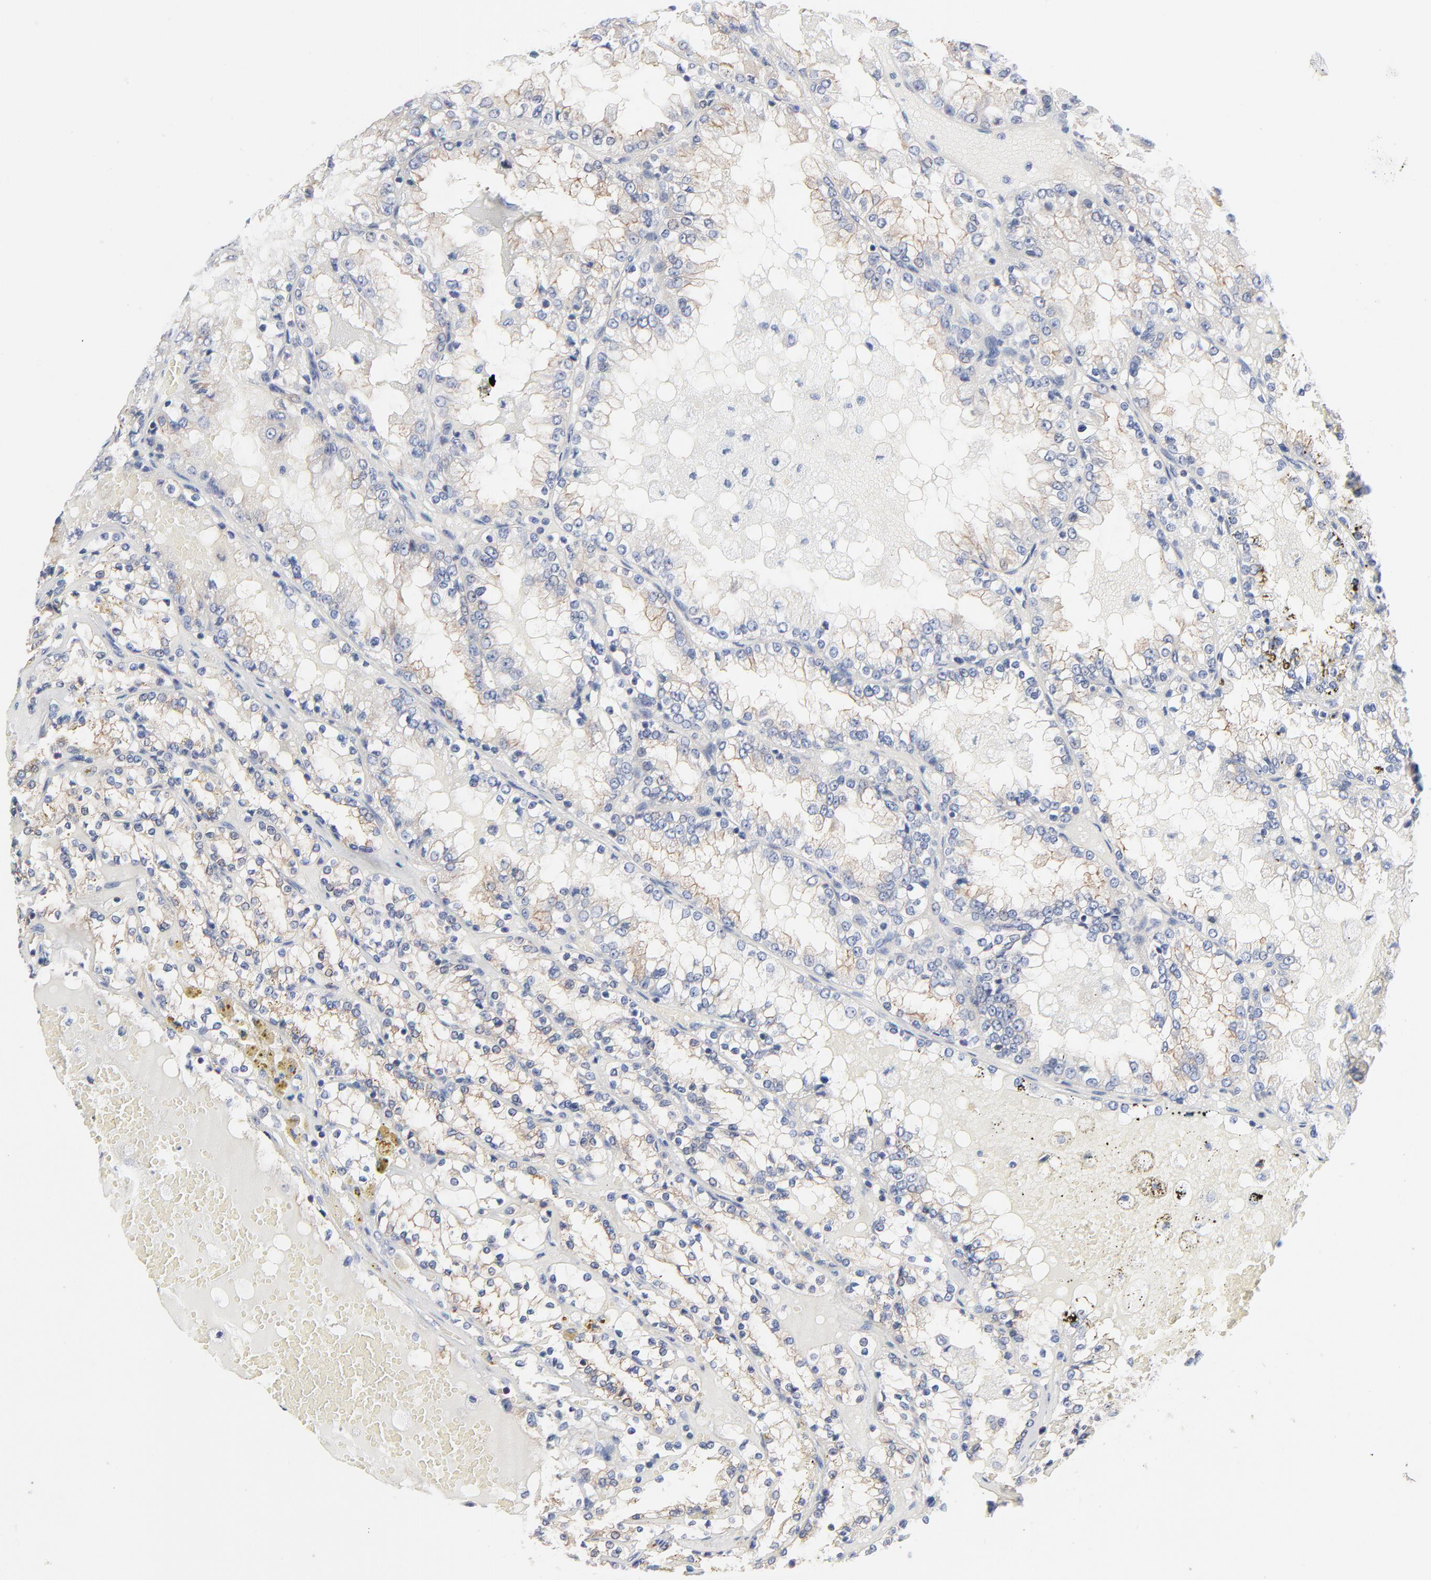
{"staining": {"intensity": "weak", "quantity": ">75%", "location": "cytoplasmic/membranous"}, "tissue": "renal cancer", "cell_type": "Tumor cells", "image_type": "cancer", "snomed": [{"axis": "morphology", "description": "Adenocarcinoma, NOS"}, {"axis": "topography", "description": "Kidney"}], "caption": "IHC of human renal cancer demonstrates low levels of weak cytoplasmic/membranous staining in approximately >75% of tumor cells.", "gene": "CD2AP", "patient": {"sex": "female", "age": 56}}